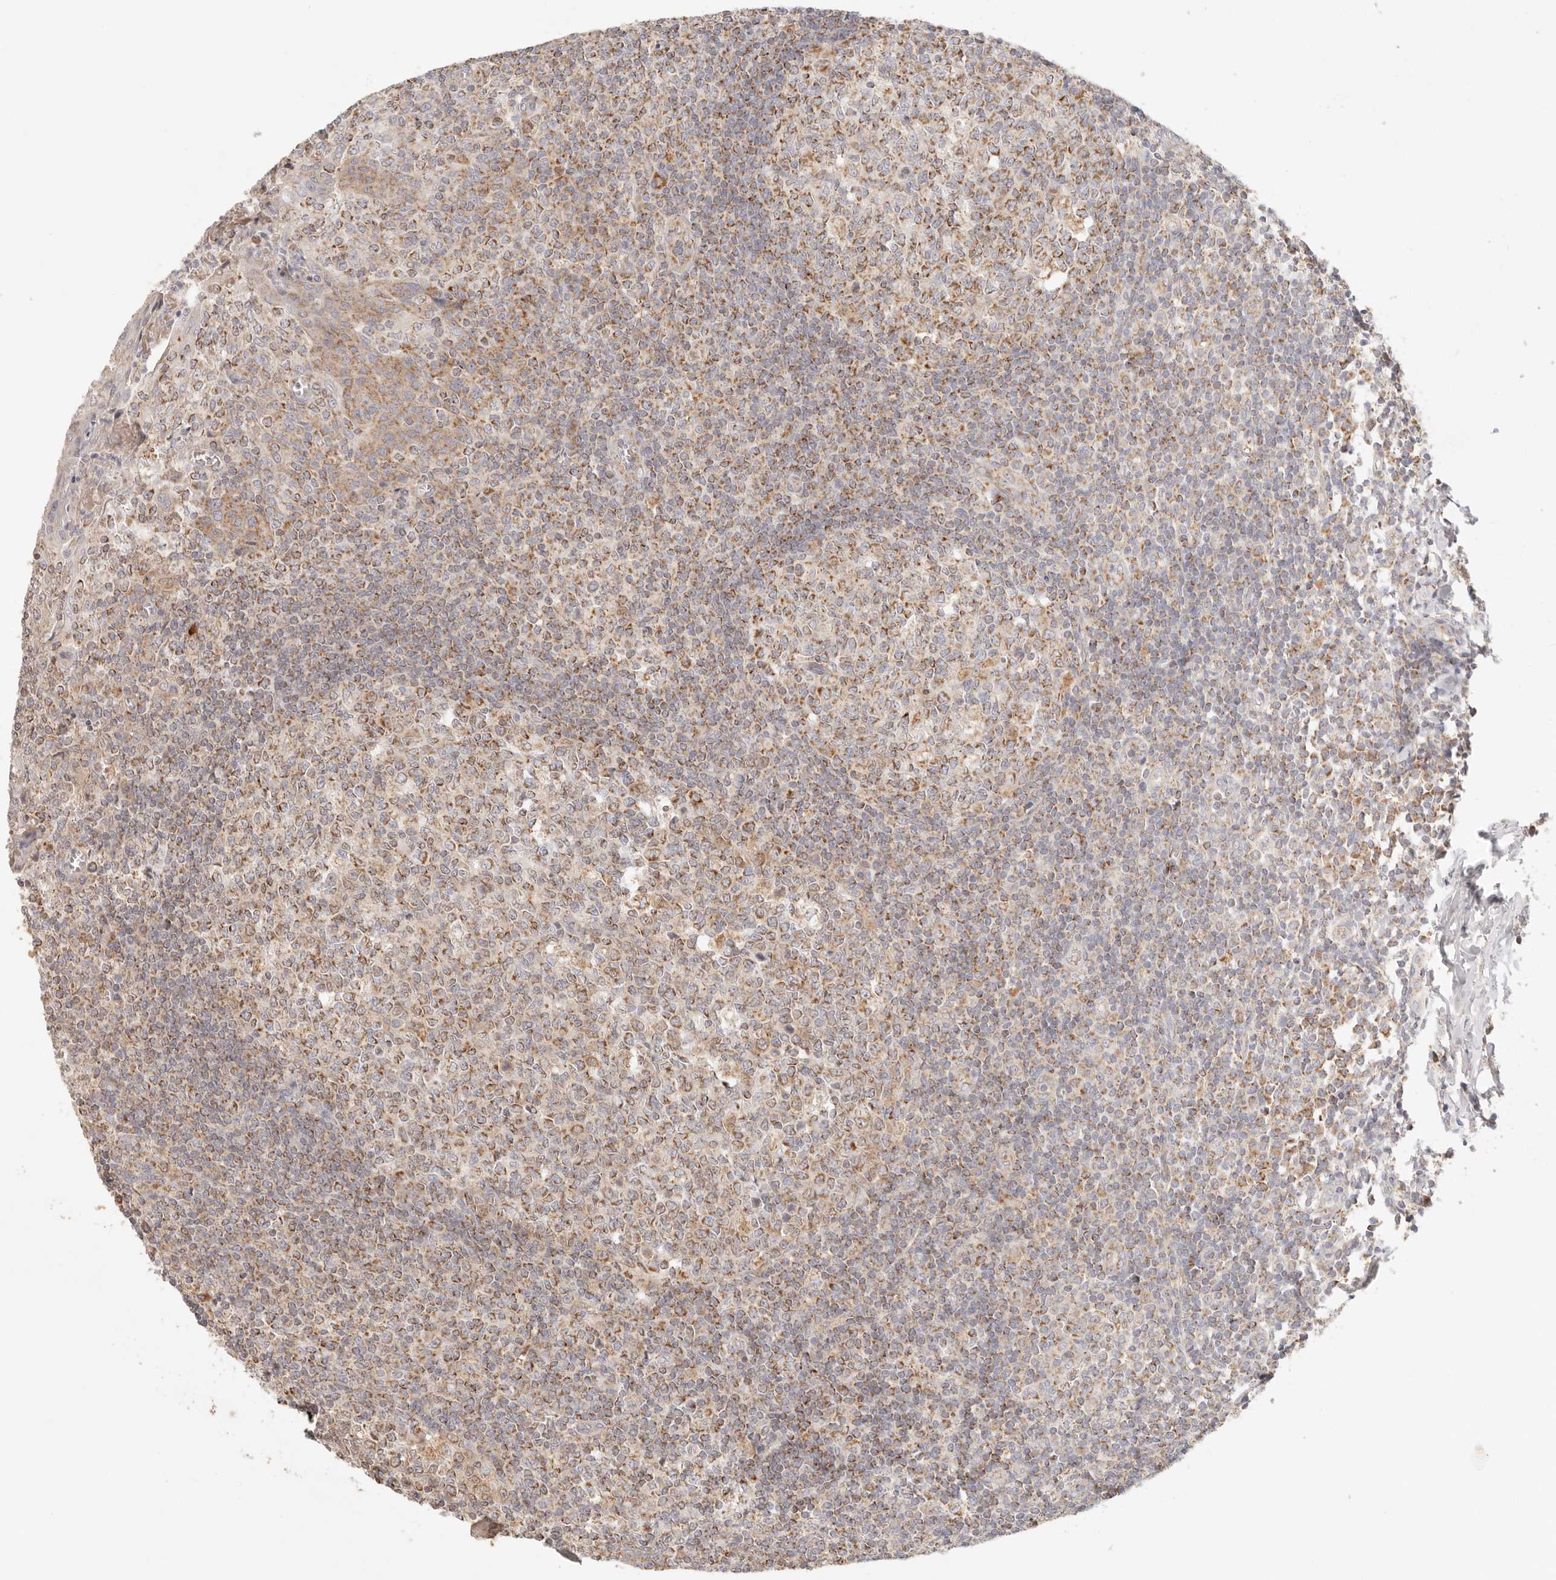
{"staining": {"intensity": "moderate", "quantity": "25%-75%", "location": "cytoplasmic/membranous"}, "tissue": "tonsil", "cell_type": "Germinal center cells", "image_type": "normal", "snomed": [{"axis": "morphology", "description": "Normal tissue, NOS"}, {"axis": "topography", "description": "Tonsil"}], "caption": "Protein analysis of unremarkable tonsil displays moderate cytoplasmic/membranous staining in approximately 25%-75% of germinal center cells. The staining was performed using DAB, with brown indicating positive protein expression. Nuclei are stained blue with hematoxylin.", "gene": "COA6", "patient": {"sex": "female", "age": 19}}